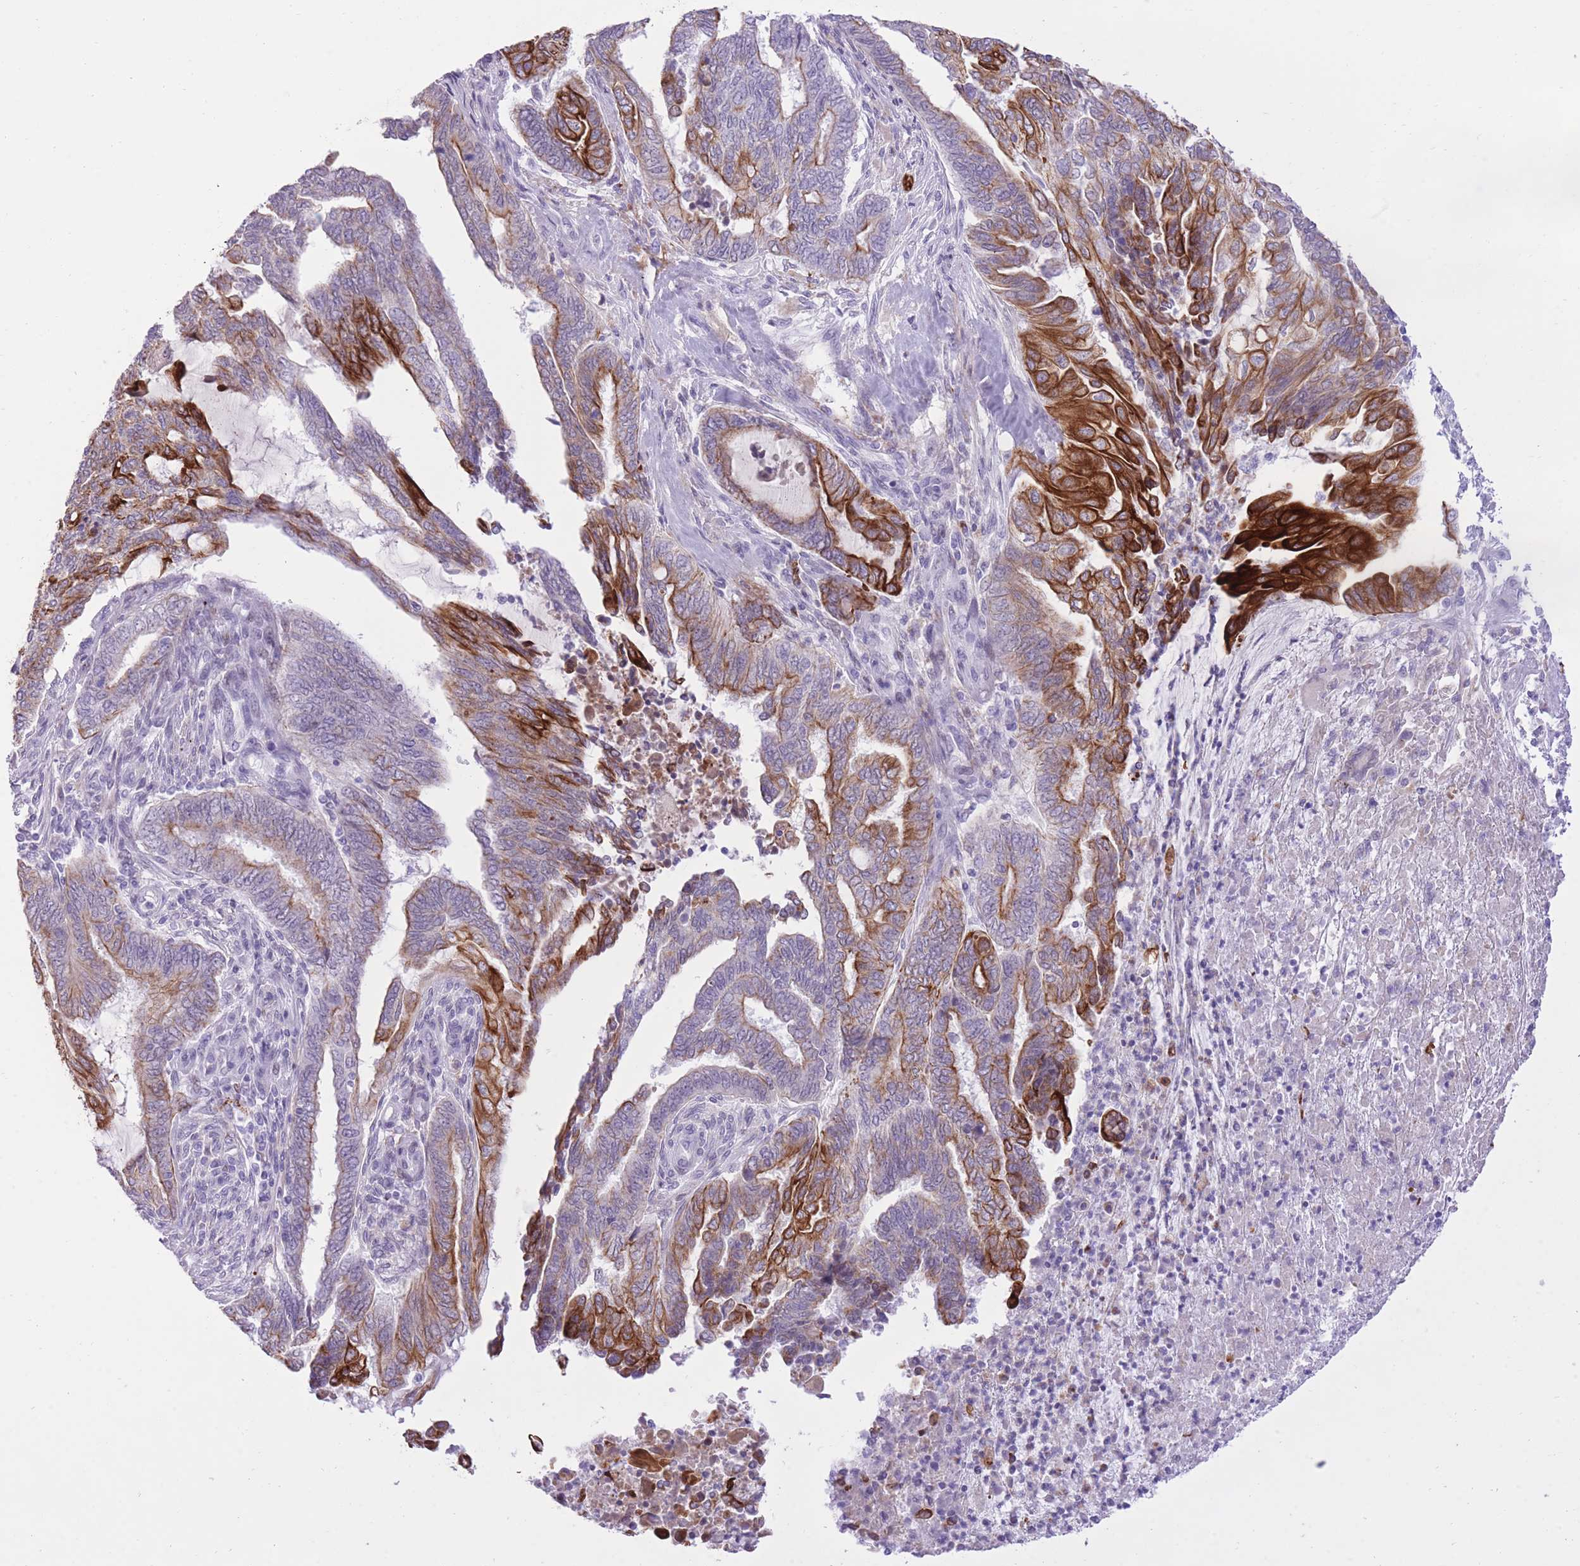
{"staining": {"intensity": "strong", "quantity": "<25%", "location": "cytoplasmic/membranous"}, "tissue": "endometrial cancer", "cell_type": "Tumor cells", "image_type": "cancer", "snomed": [{"axis": "morphology", "description": "Adenocarcinoma, NOS"}, {"axis": "topography", "description": "Uterus"}, {"axis": "topography", "description": "Endometrium"}], "caption": "A micrograph showing strong cytoplasmic/membranous staining in approximately <25% of tumor cells in endometrial cancer (adenocarcinoma), as visualized by brown immunohistochemical staining.", "gene": "MEIS3", "patient": {"sex": "female", "age": 70}}